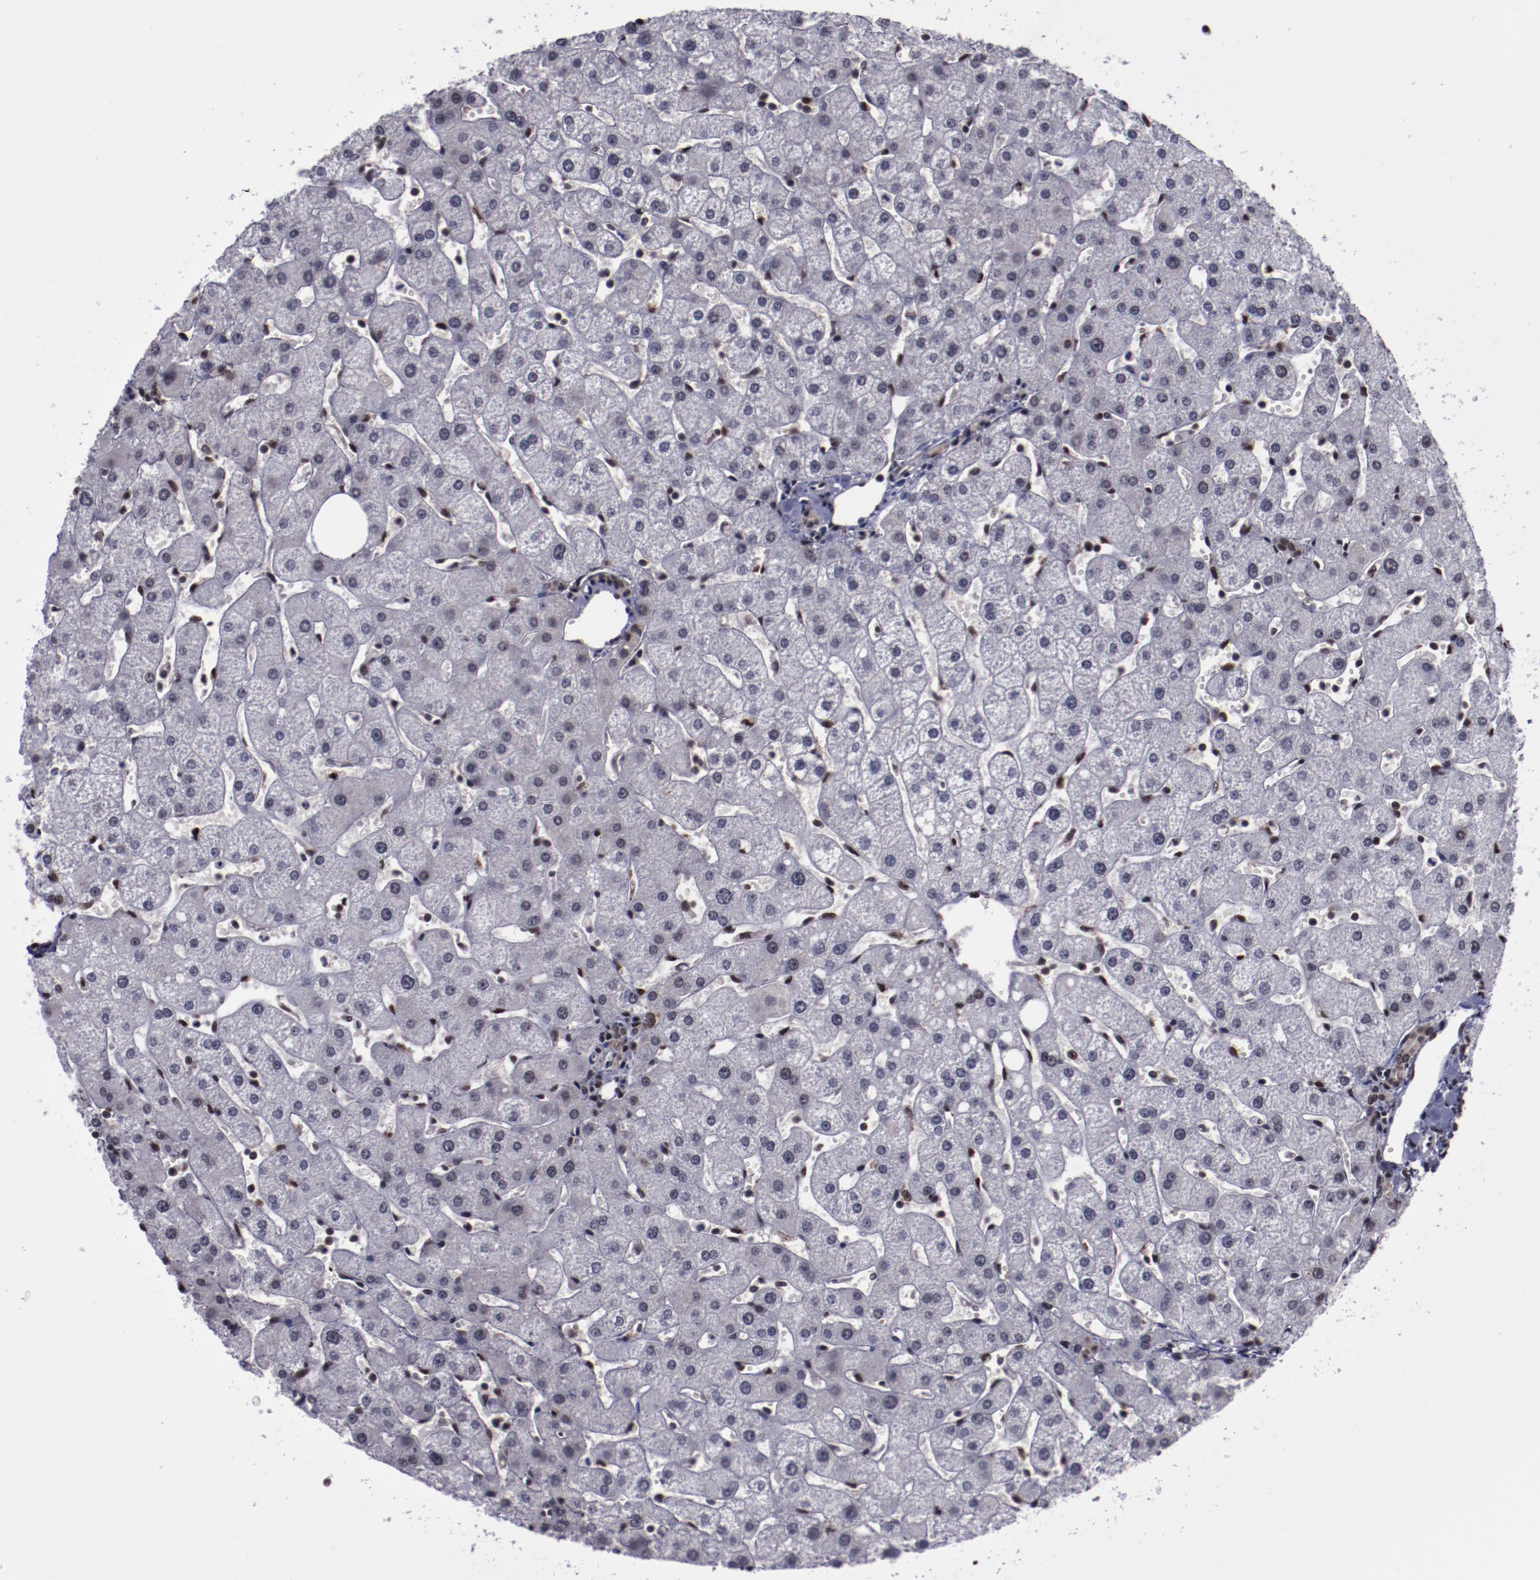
{"staining": {"intensity": "moderate", "quantity": ">75%", "location": "cytoplasmic/membranous,nuclear"}, "tissue": "liver", "cell_type": "Cholangiocytes", "image_type": "normal", "snomed": [{"axis": "morphology", "description": "Normal tissue, NOS"}, {"axis": "topography", "description": "Liver"}], "caption": "Protein staining demonstrates moderate cytoplasmic/membranous,nuclear expression in about >75% of cholangiocytes in unremarkable liver.", "gene": "ERH", "patient": {"sex": "male", "age": 67}}